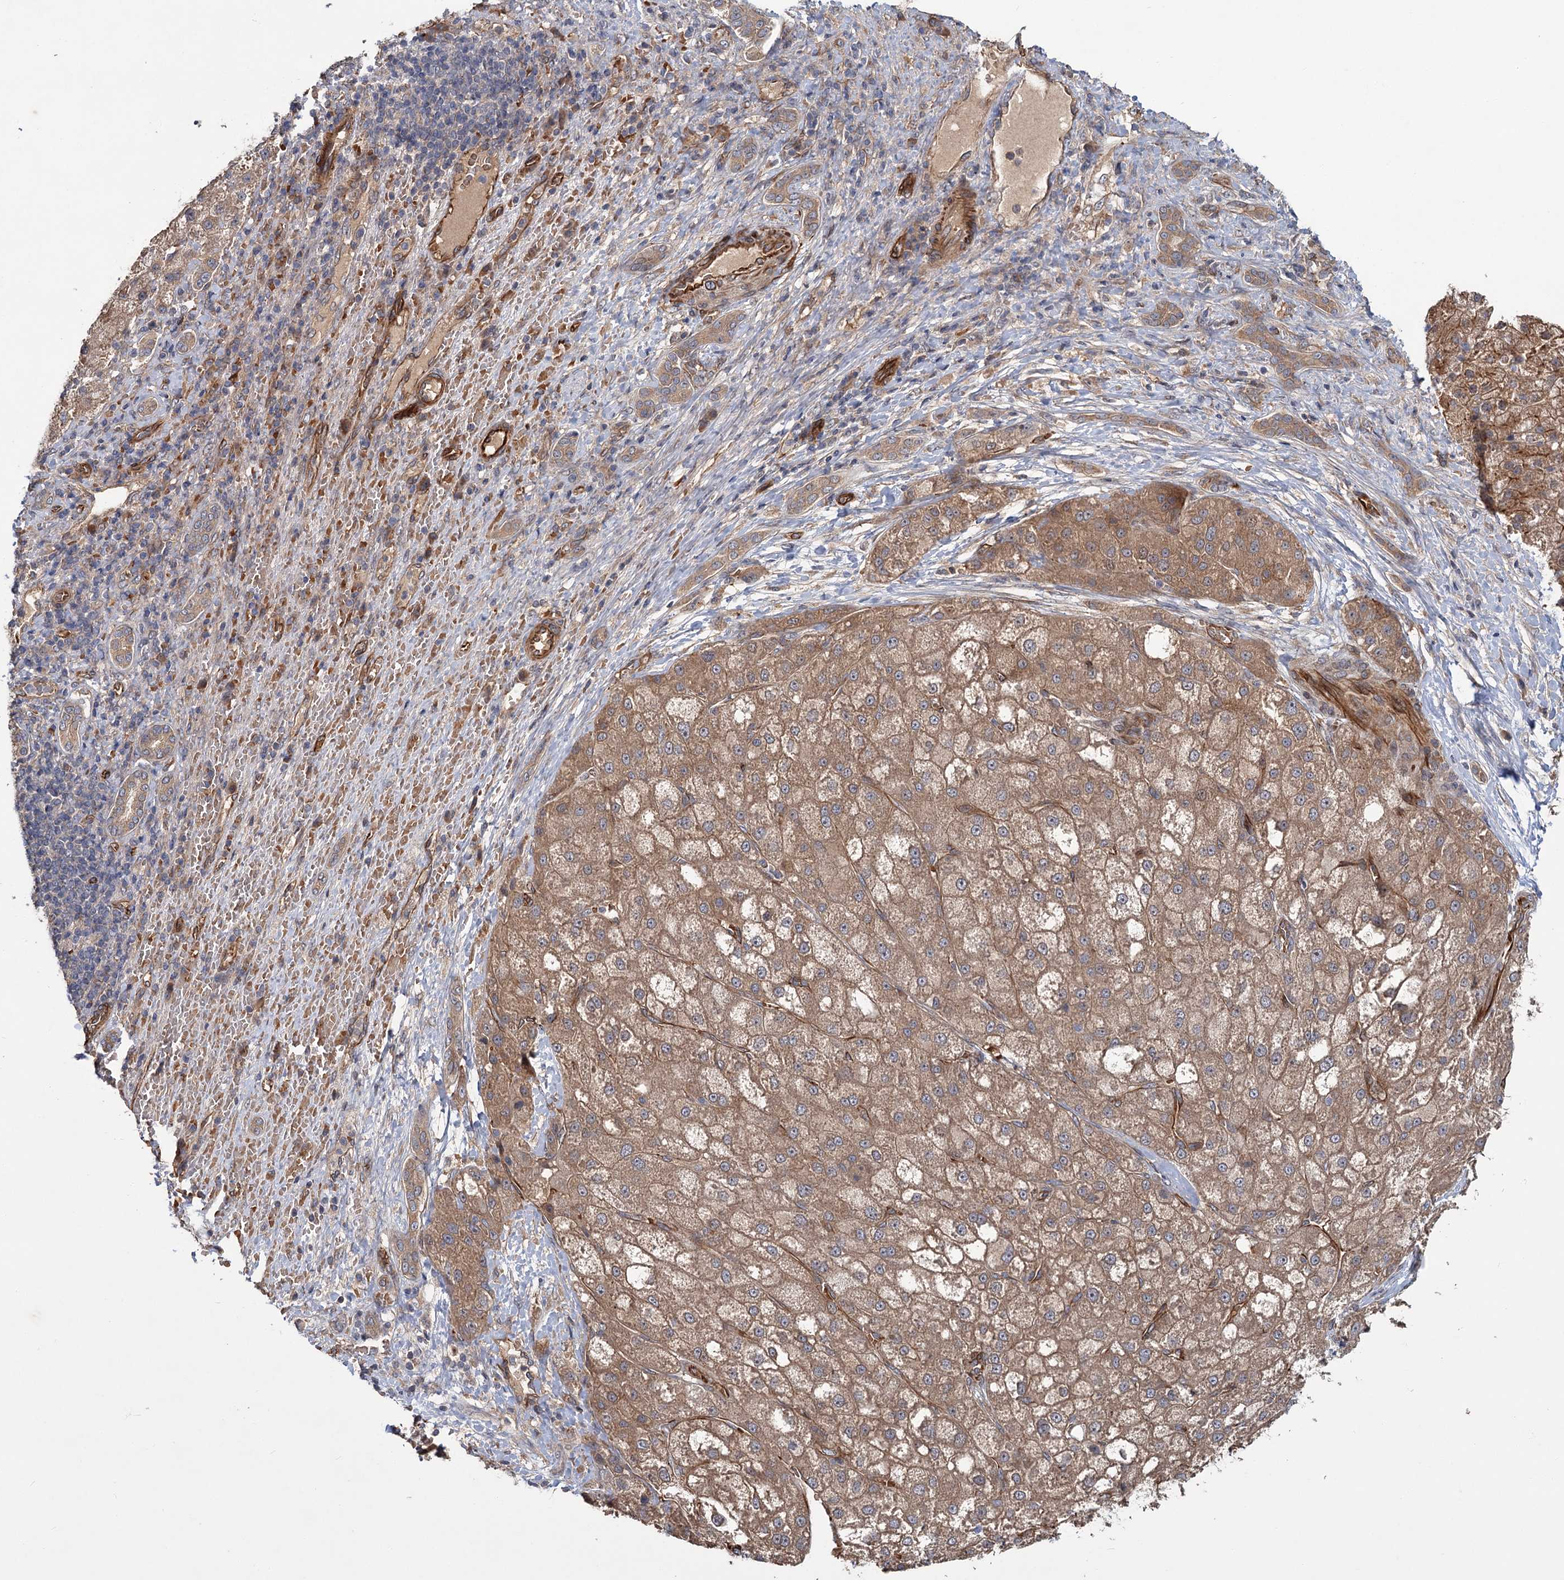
{"staining": {"intensity": "moderate", "quantity": ">75%", "location": "cytoplasmic/membranous"}, "tissue": "liver cancer", "cell_type": "Tumor cells", "image_type": "cancer", "snomed": [{"axis": "morphology", "description": "Normal tissue, NOS"}, {"axis": "morphology", "description": "Carcinoma, Hepatocellular, NOS"}, {"axis": "topography", "description": "Liver"}], "caption": "Human liver cancer (hepatocellular carcinoma) stained for a protein (brown) exhibits moderate cytoplasmic/membranous positive staining in approximately >75% of tumor cells.", "gene": "PKN2", "patient": {"sex": "male", "age": 57}}